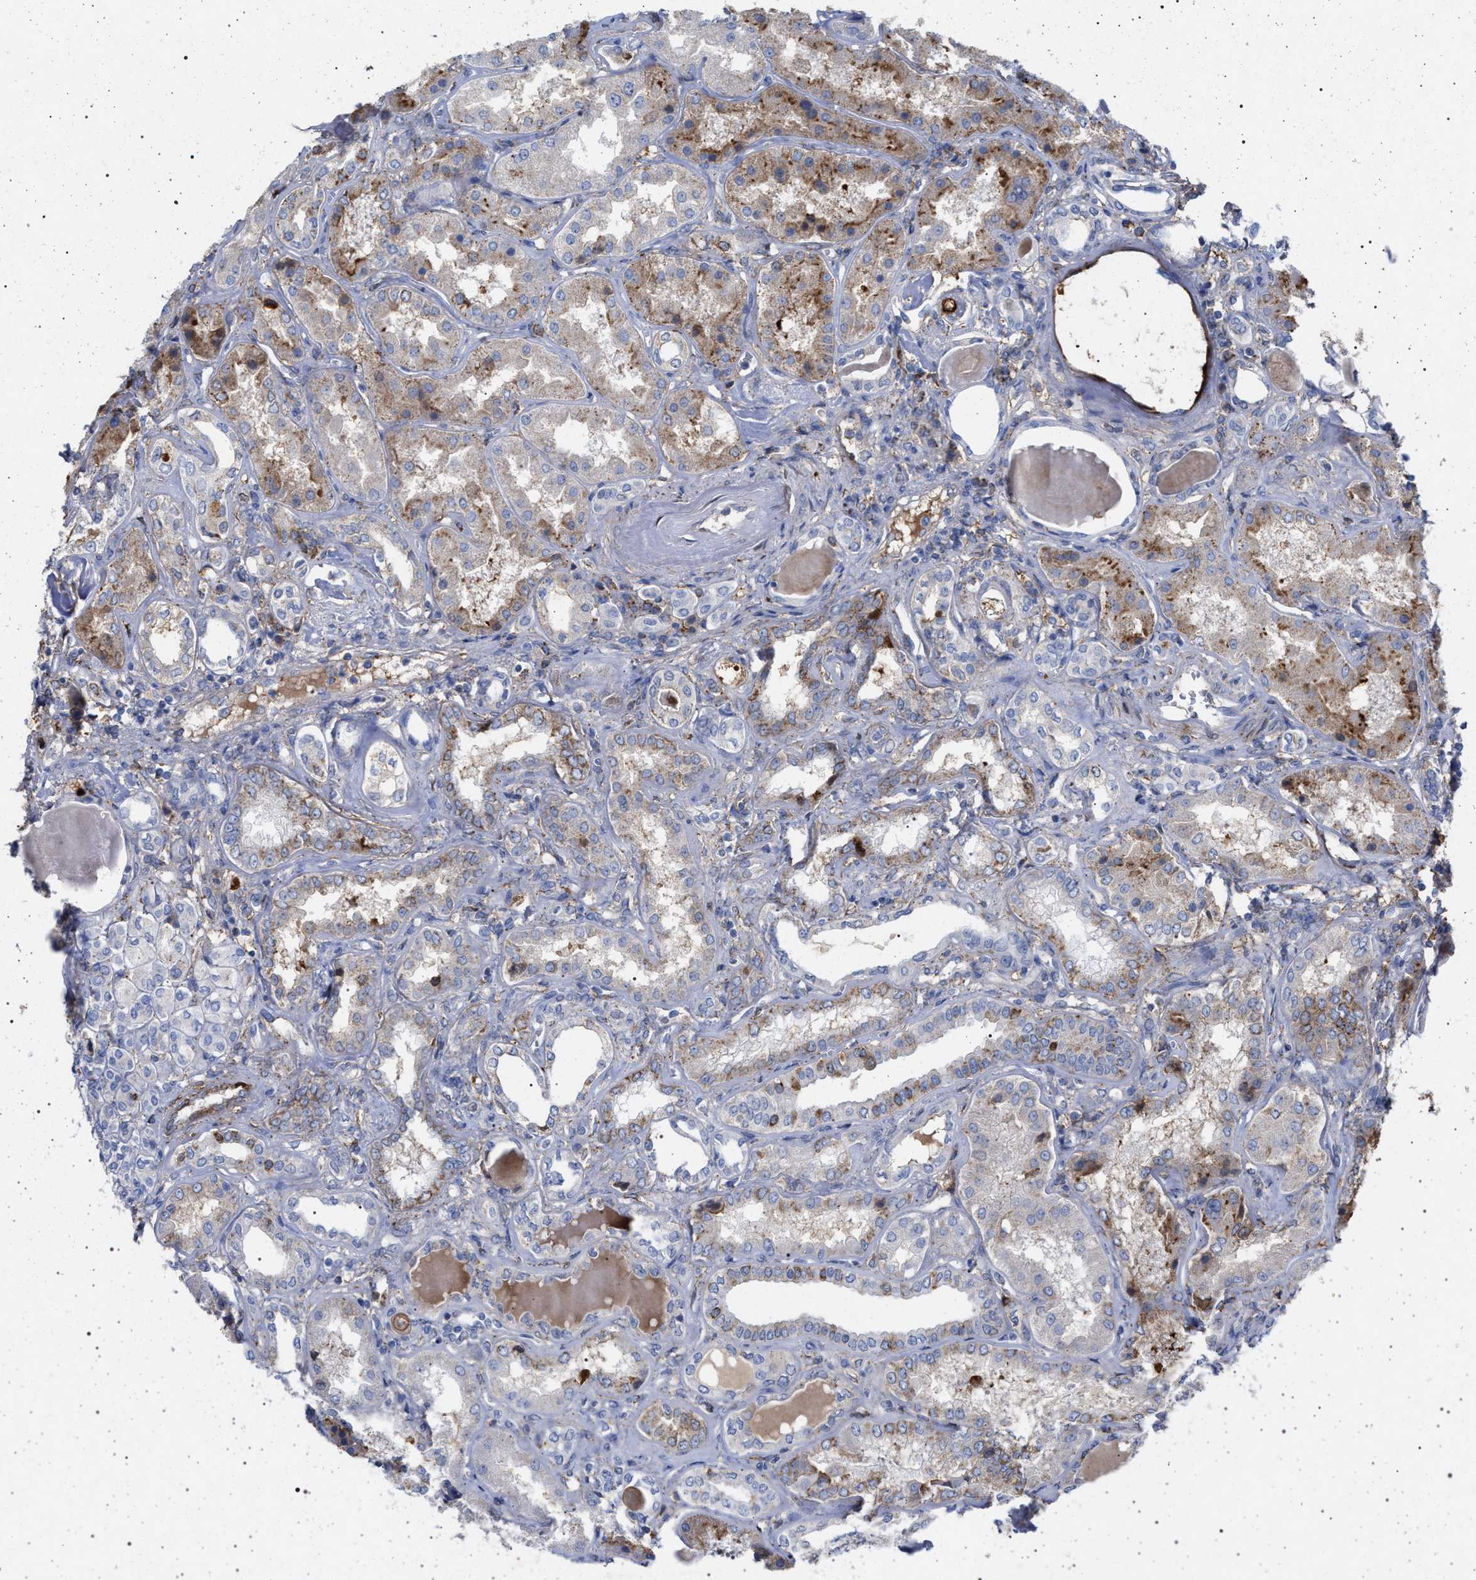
{"staining": {"intensity": "negative", "quantity": "none", "location": "none"}, "tissue": "kidney", "cell_type": "Cells in glomeruli", "image_type": "normal", "snomed": [{"axis": "morphology", "description": "Normal tissue, NOS"}, {"axis": "topography", "description": "Kidney"}], "caption": "Cells in glomeruli show no significant protein expression in unremarkable kidney. Brightfield microscopy of immunohistochemistry (IHC) stained with DAB (3,3'-diaminobenzidine) (brown) and hematoxylin (blue), captured at high magnification.", "gene": "PLG", "patient": {"sex": "female", "age": 56}}